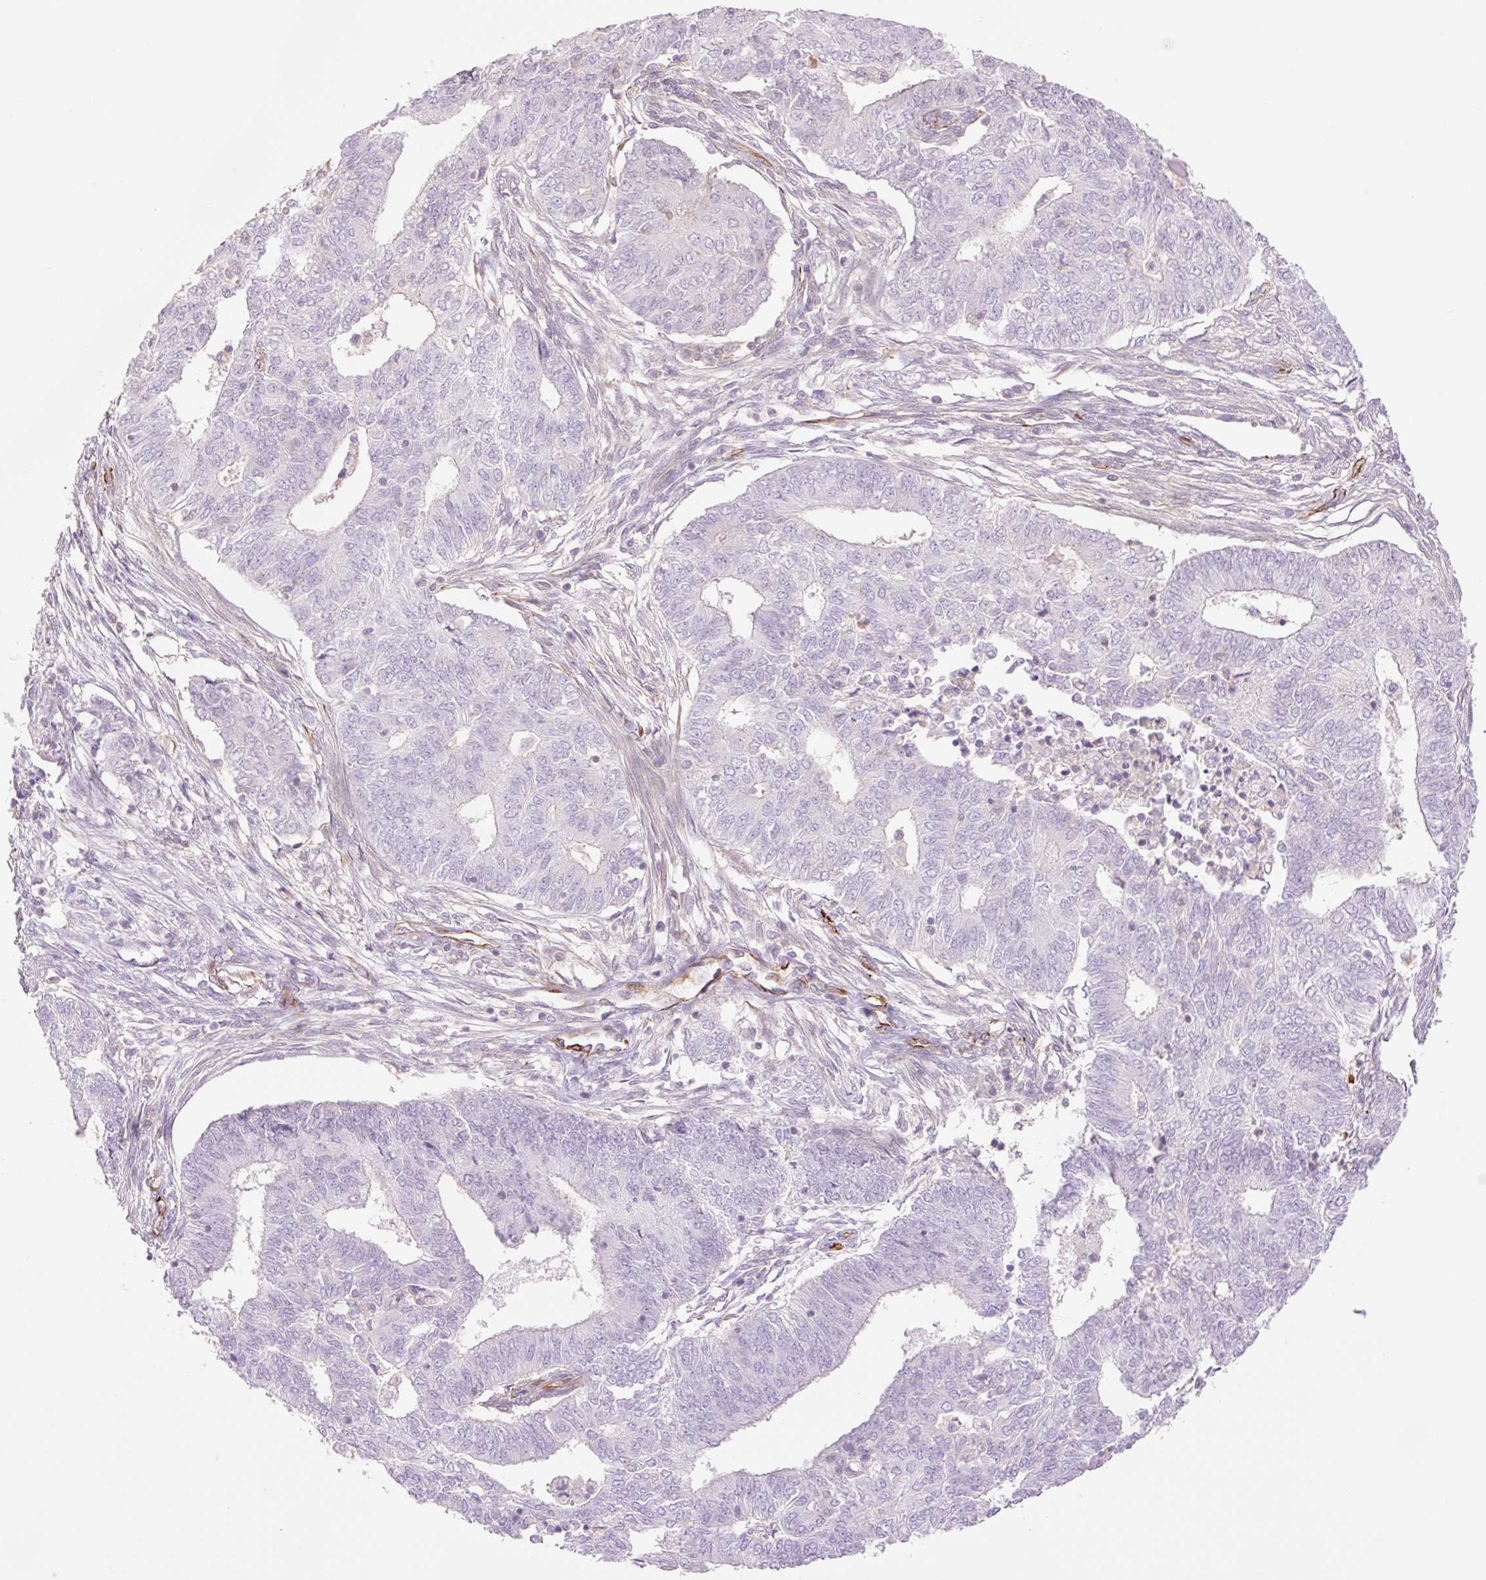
{"staining": {"intensity": "negative", "quantity": "none", "location": "none"}, "tissue": "endometrial cancer", "cell_type": "Tumor cells", "image_type": "cancer", "snomed": [{"axis": "morphology", "description": "Adenocarcinoma, NOS"}, {"axis": "topography", "description": "Endometrium"}], "caption": "Immunohistochemistry (IHC) of human endometrial cancer (adenocarcinoma) demonstrates no staining in tumor cells.", "gene": "ZFYVE21", "patient": {"sex": "female", "age": 62}}